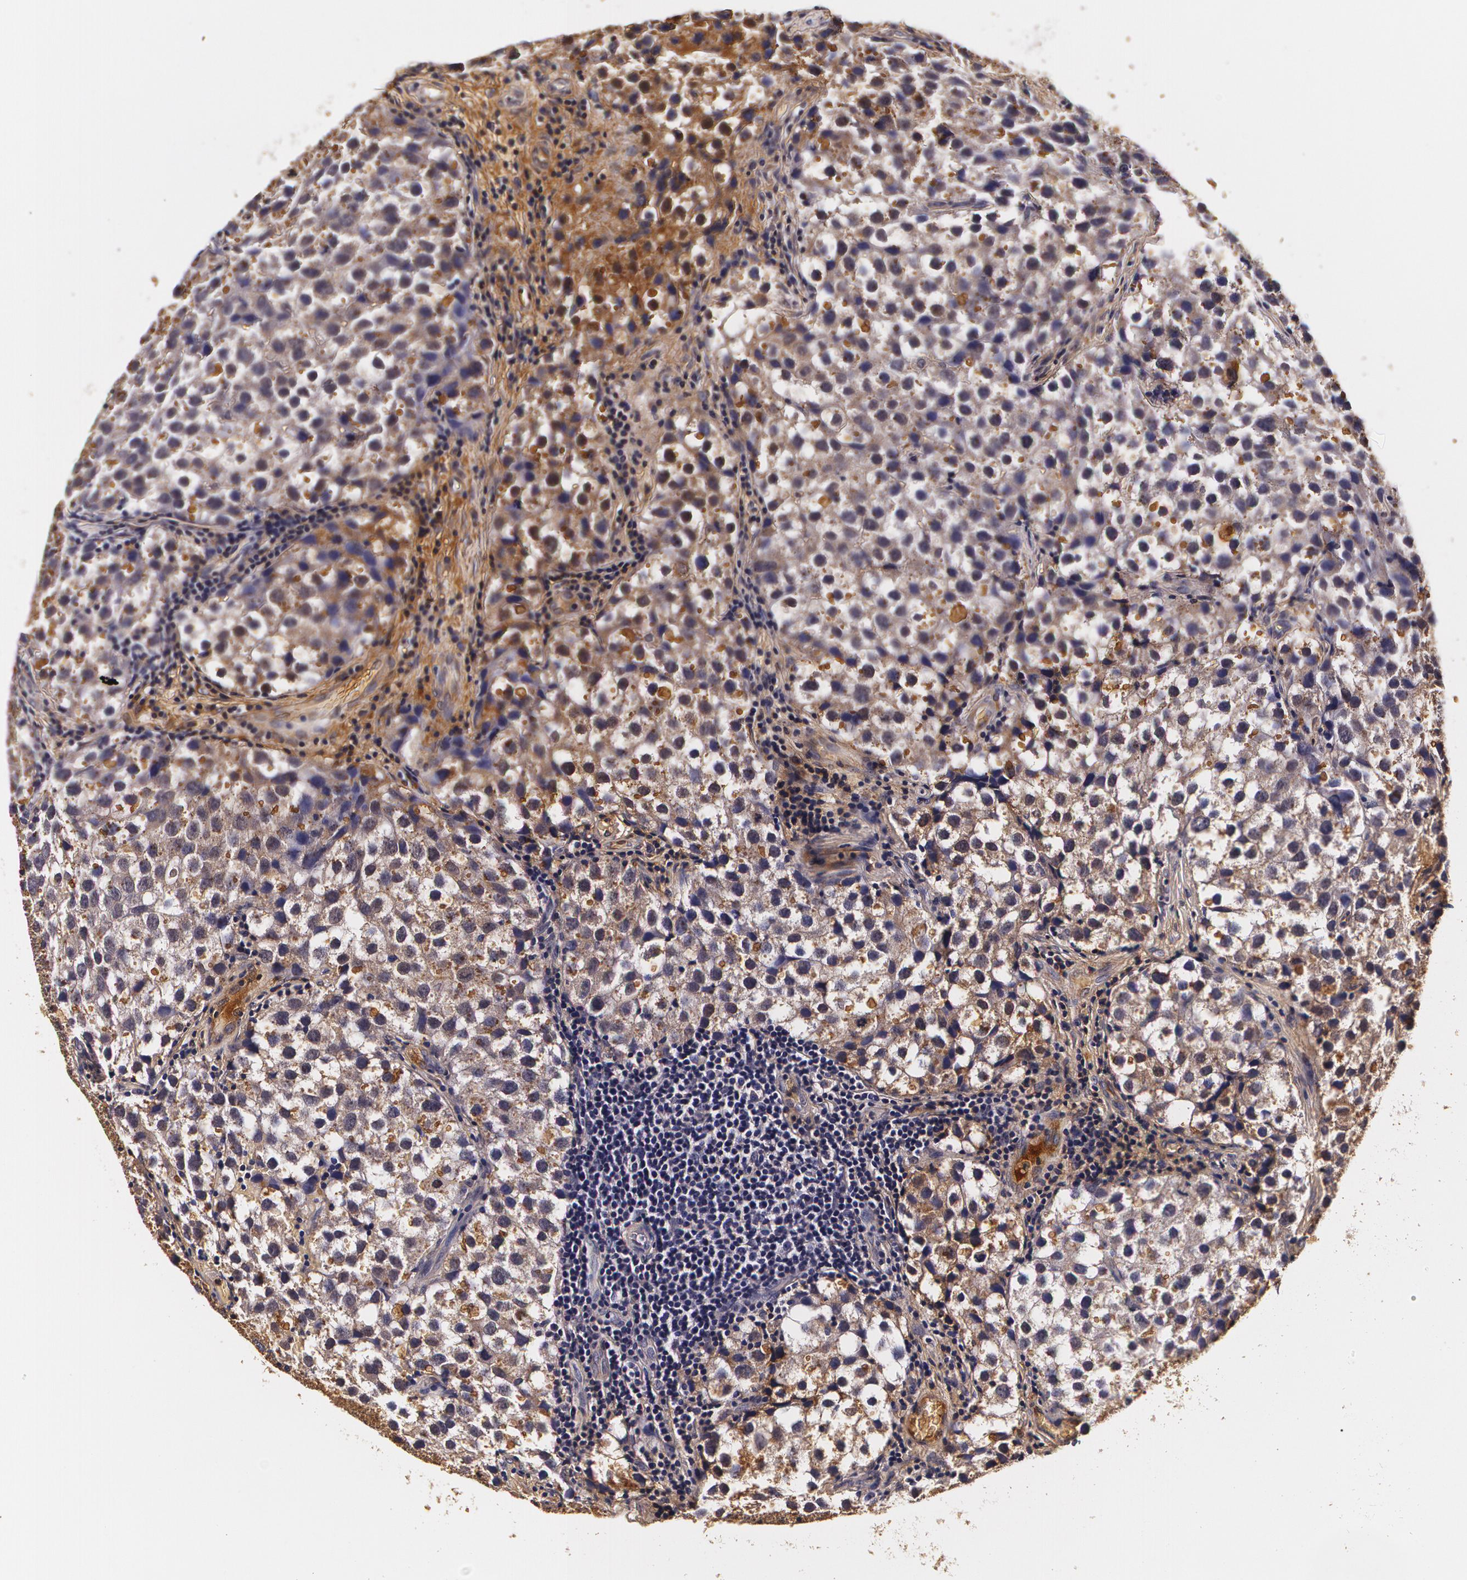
{"staining": {"intensity": "moderate", "quantity": ">75%", "location": "cytoplasmic/membranous"}, "tissue": "testis cancer", "cell_type": "Tumor cells", "image_type": "cancer", "snomed": [{"axis": "morphology", "description": "Seminoma, NOS"}, {"axis": "topography", "description": "Testis"}], "caption": "Brown immunohistochemical staining in human testis cancer shows moderate cytoplasmic/membranous staining in about >75% of tumor cells.", "gene": "TTR", "patient": {"sex": "male", "age": 39}}